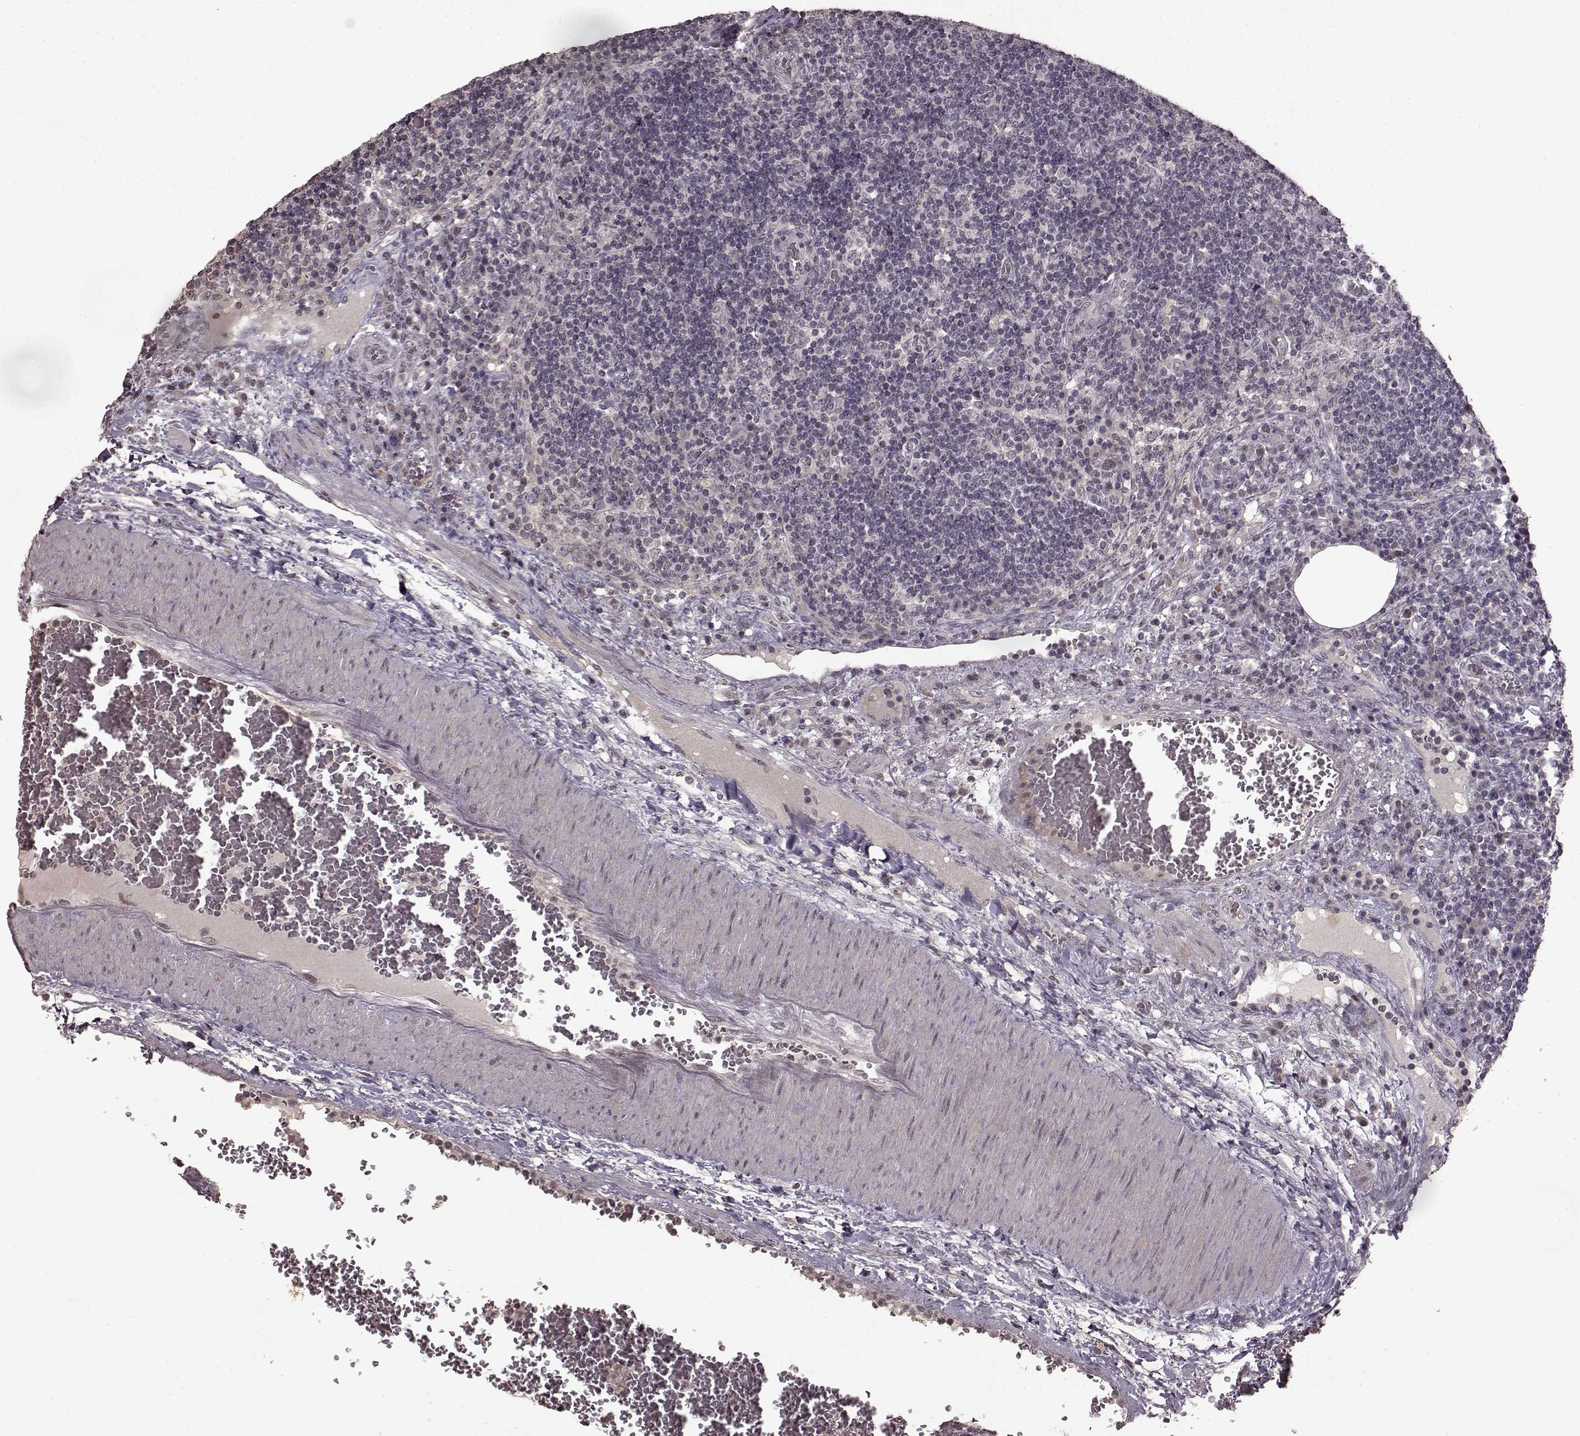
{"staining": {"intensity": "negative", "quantity": "none", "location": "none"}, "tissue": "lymph node", "cell_type": "Germinal center cells", "image_type": "normal", "snomed": [{"axis": "morphology", "description": "Normal tissue, NOS"}, {"axis": "topography", "description": "Lymph node"}], "caption": "Immunohistochemical staining of normal lymph node exhibits no significant positivity in germinal center cells.", "gene": "LHB", "patient": {"sex": "male", "age": 63}}